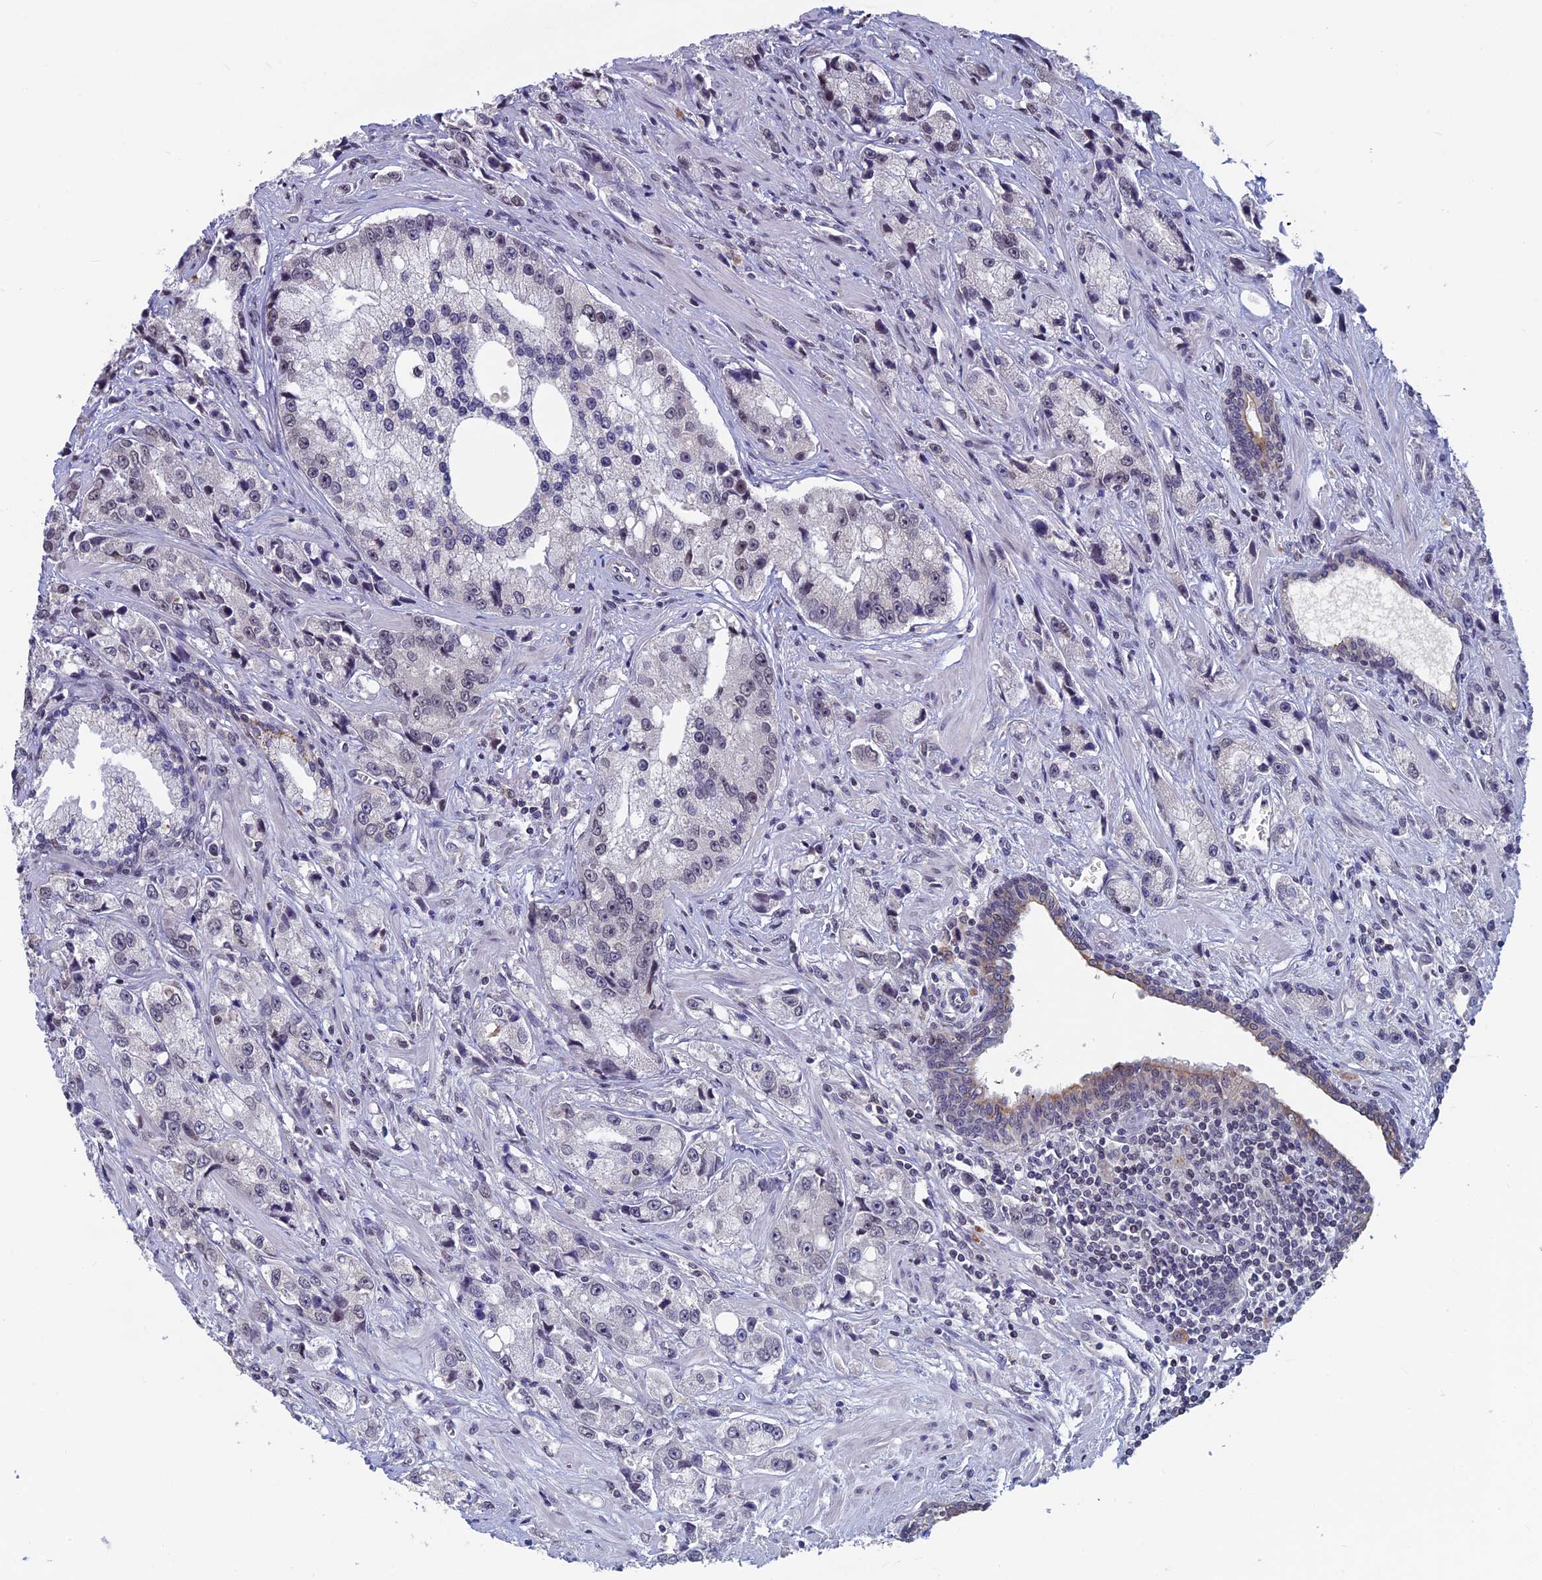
{"staining": {"intensity": "weak", "quantity": "<25%", "location": "nuclear"}, "tissue": "prostate cancer", "cell_type": "Tumor cells", "image_type": "cancer", "snomed": [{"axis": "morphology", "description": "Adenocarcinoma, High grade"}, {"axis": "topography", "description": "Prostate"}], "caption": "Tumor cells show no significant protein expression in prostate cancer (high-grade adenocarcinoma).", "gene": "SPIRE1", "patient": {"sex": "male", "age": 74}}